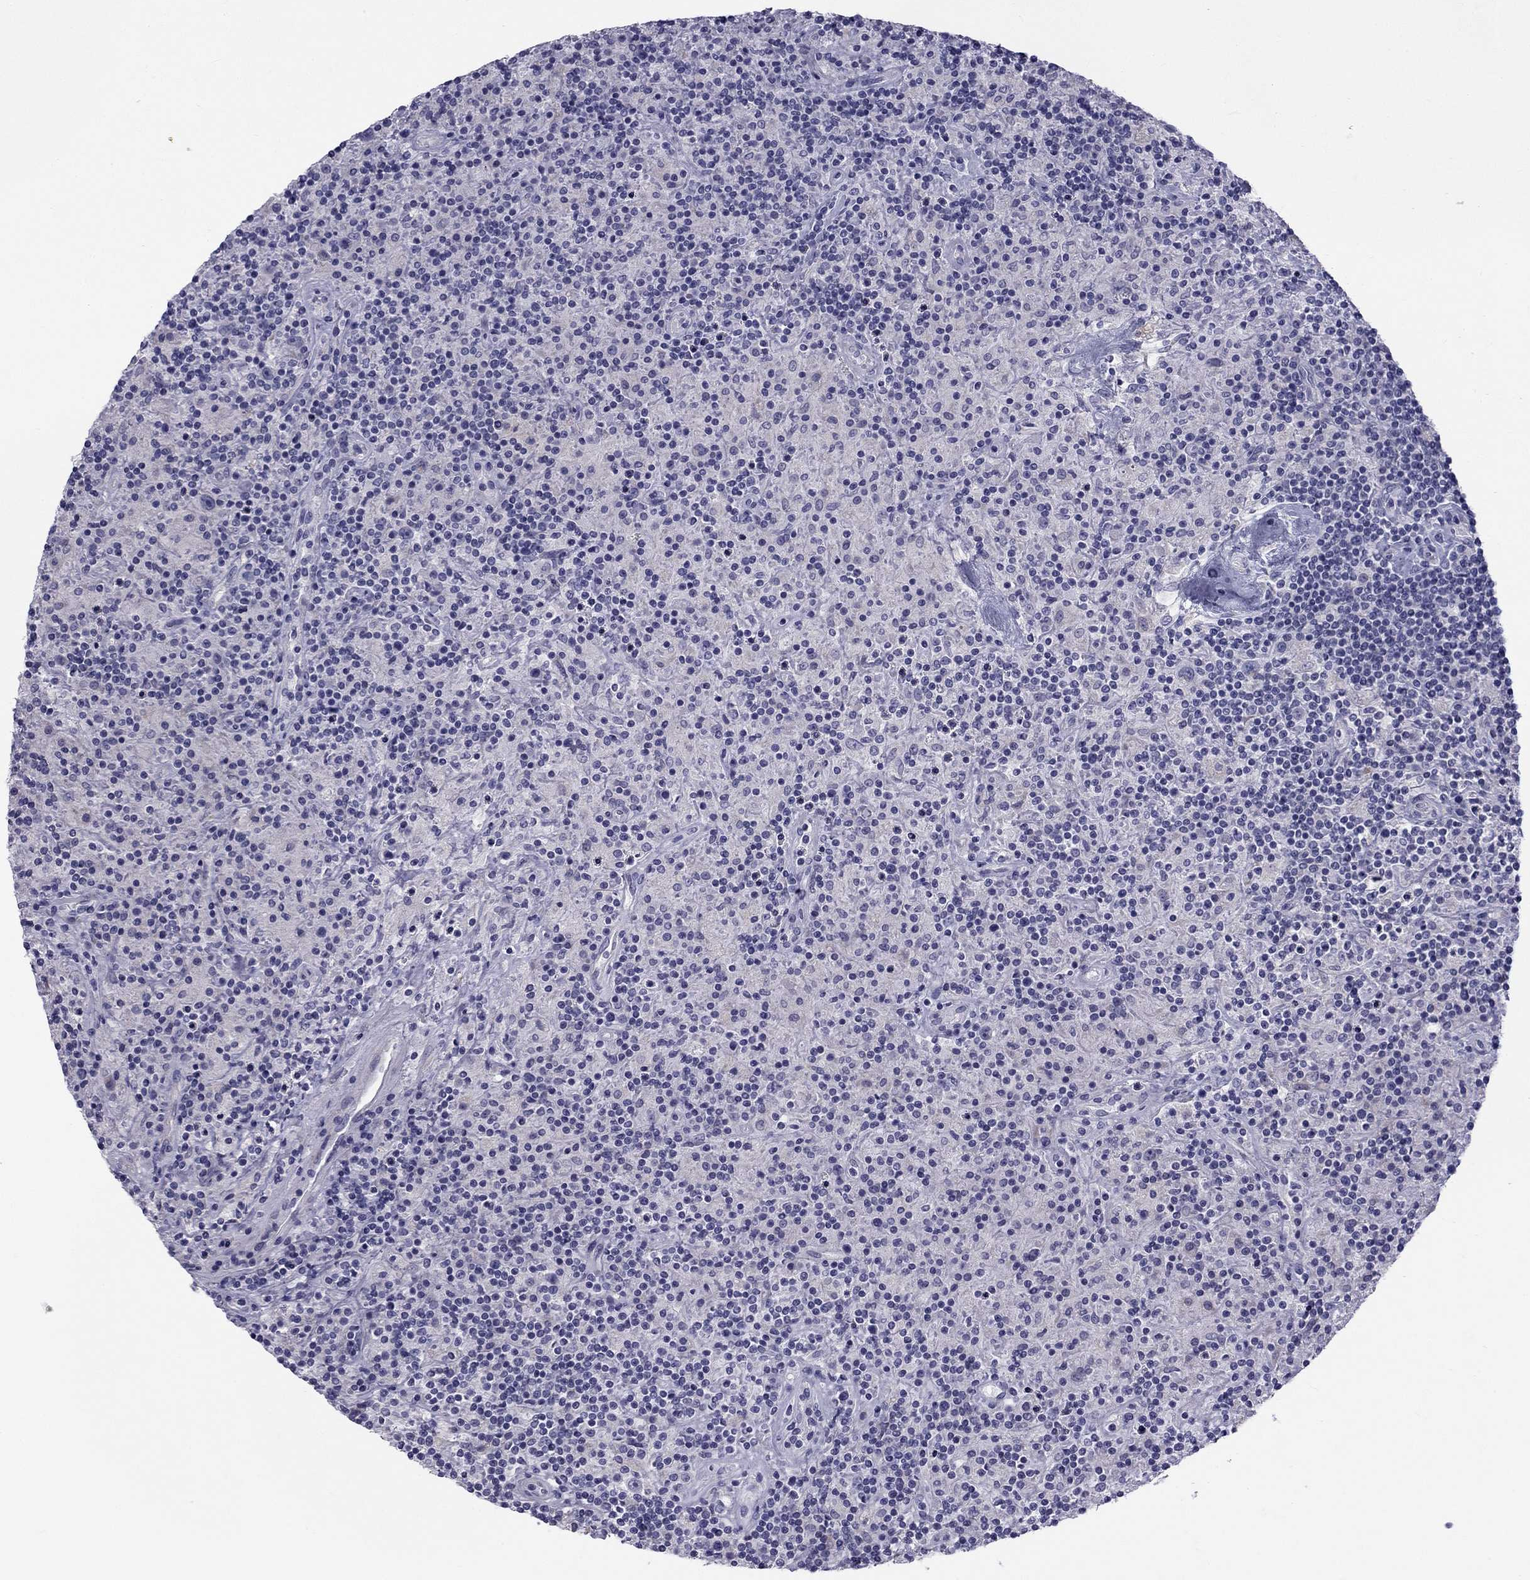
{"staining": {"intensity": "negative", "quantity": "none", "location": "none"}, "tissue": "lymphoma", "cell_type": "Tumor cells", "image_type": "cancer", "snomed": [{"axis": "morphology", "description": "Hodgkin's disease, NOS"}, {"axis": "topography", "description": "Lymph node"}], "caption": "IHC photomicrograph of human lymphoma stained for a protein (brown), which displays no expression in tumor cells.", "gene": "CLPSL2", "patient": {"sex": "male", "age": 70}}